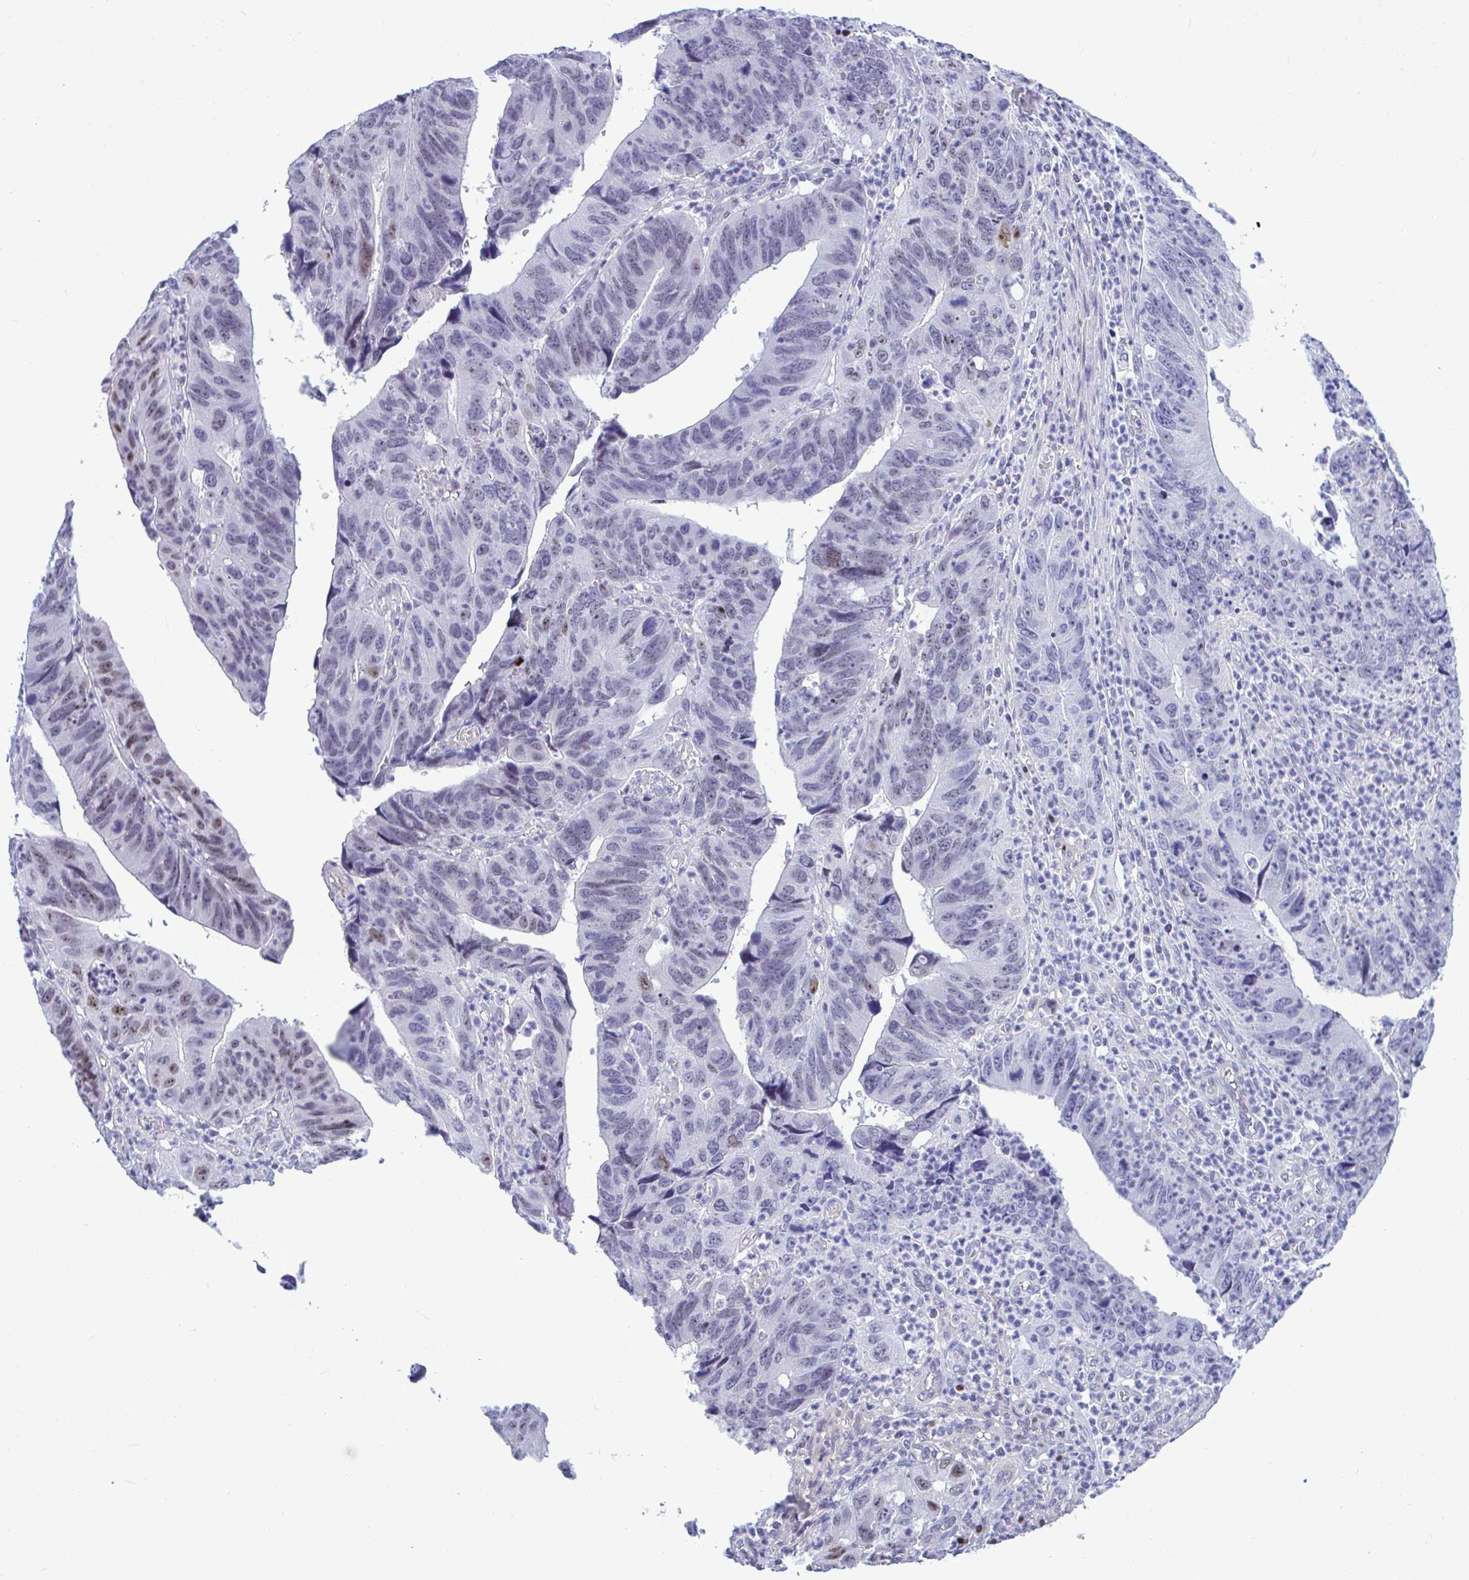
{"staining": {"intensity": "moderate", "quantity": "<25%", "location": "nuclear"}, "tissue": "stomach cancer", "cell_type": "Tumor cells", "image_type": "cancer", "snomed": [{"axis": "morphology", "description": "Adenocarcinoma, NOS"}, {"axis": "topography", "description": "Stomach"}], "caption": "Immunohistochemical staining of human adenocarcinoma (stomach) demonstrates low levels of moderate nuclear protein positivity in approximately <25% of tumor cells. The staining was performed using DAB (3,3'-diaminobenzidine), with brown indicating positive protein expression. Nuclei are stained blue with hematoxylin.", "gene": "SLC25A51", "patient": {"sex": "male", "age": 59}}